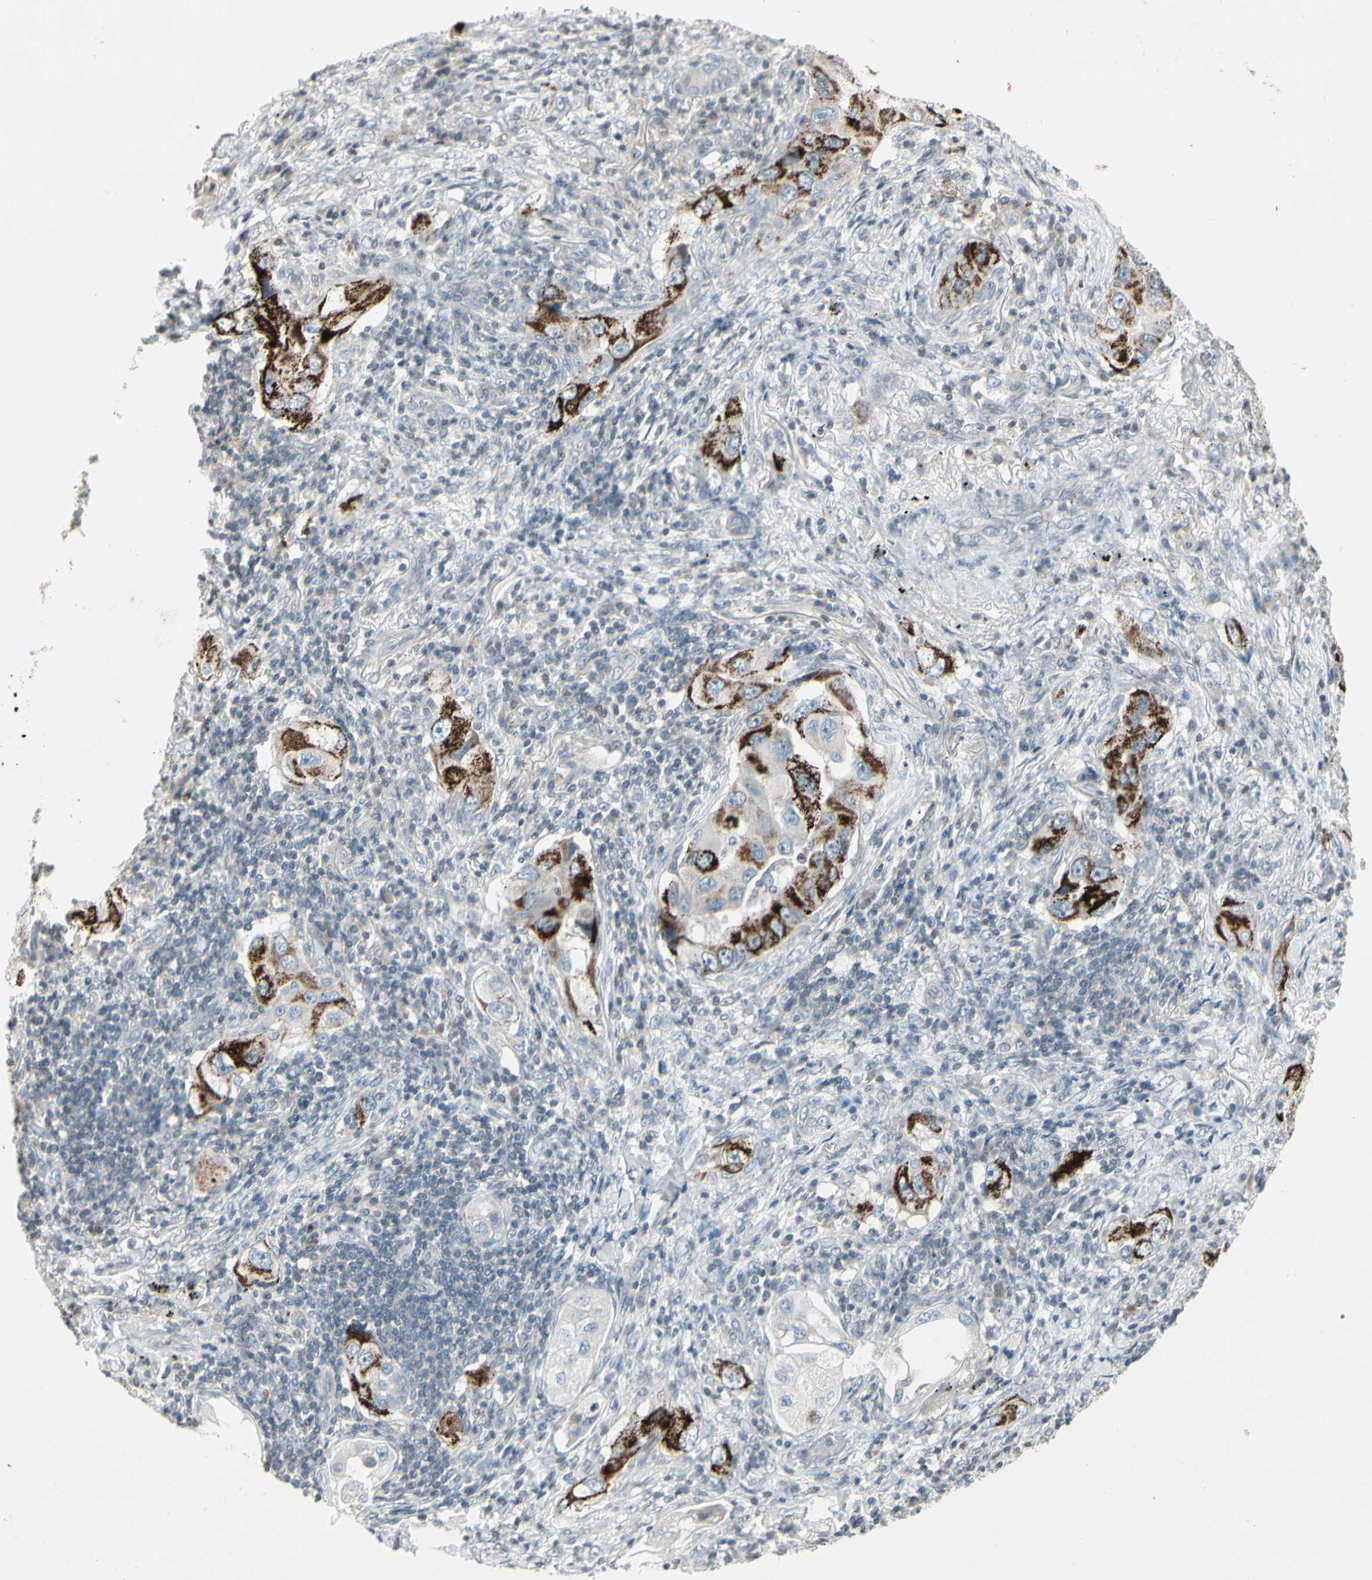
{"staining": {"intensity": "strong", "quantity": ">75%", "location": "cytoplasmic/membranous"}, "tissue": "lung cancer", "cell_type": "Tumor cells", "image_type": "cancer", "snomed": [{"axis": "morphology", "description": "Adenocarcinoma, NOS"}, {"axis": "topography", "description": "Lung"}], "caption": "Protein staining by IHC reveals strong cytoplasmic/membranous staining in about >75% of tumor cells in lung cancer.", "gene": "ARG2", "patient": {"sex": "female", "age": 65}}